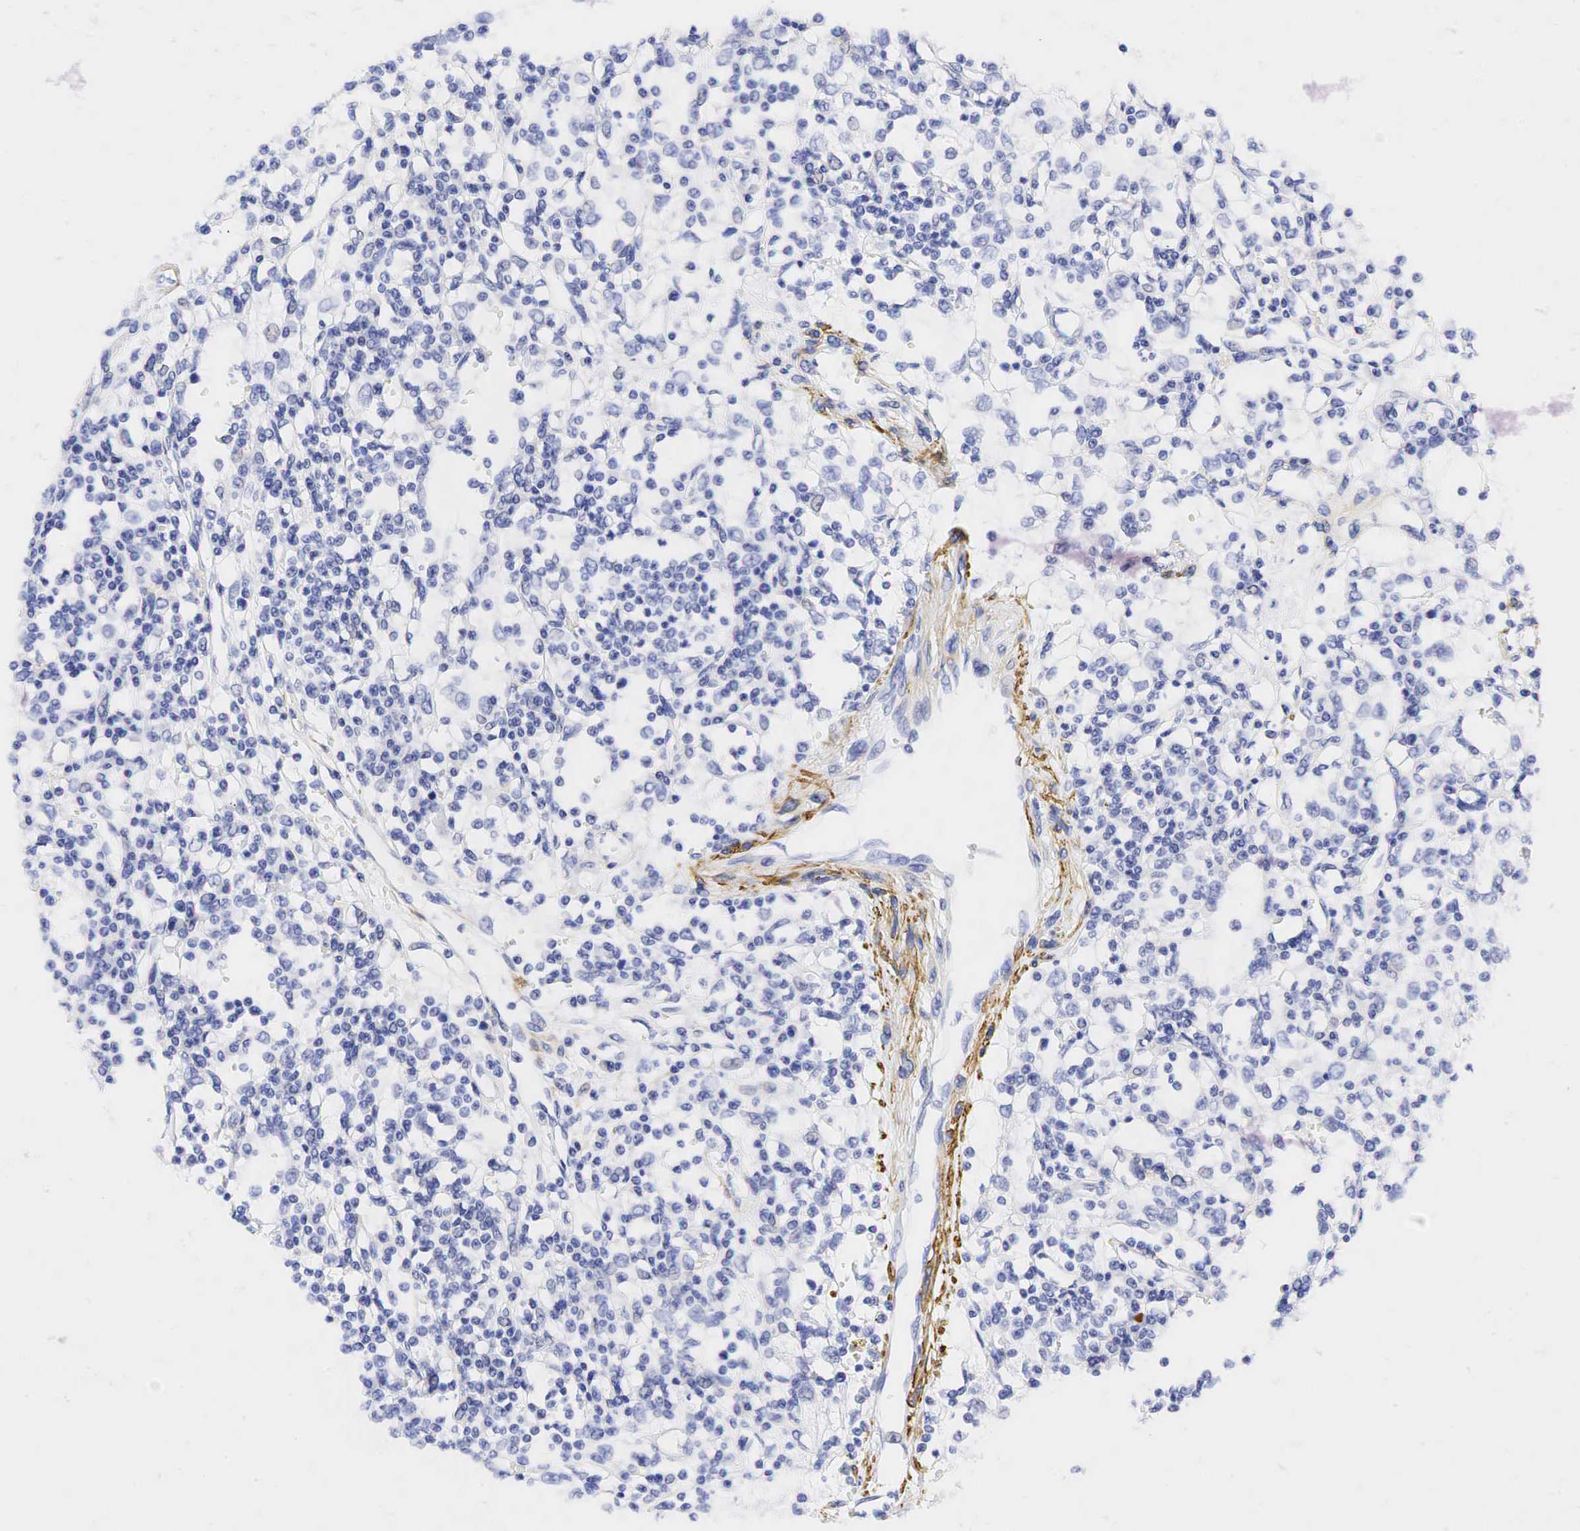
{"staining": {"intensity": "negative", "quantity": "none", "location": "none"}, "tissue": "renal cancer", "cell_type": "Tumor cells", "image_type": "cancer", "snomed": [{"axis": "morphology", "description": "Adenocarcinoma, NOS"}, {"axis": "topography", "description": "Kidney"}], "caption": "An IHC photomicrograph of renal cancer (adenocarcinoma) is shown. There is no staining in tumor cells of renal cancer (adenocarcinoma).", "gene": "CALD1", "patient": {"sex": "male", "age": 82}}